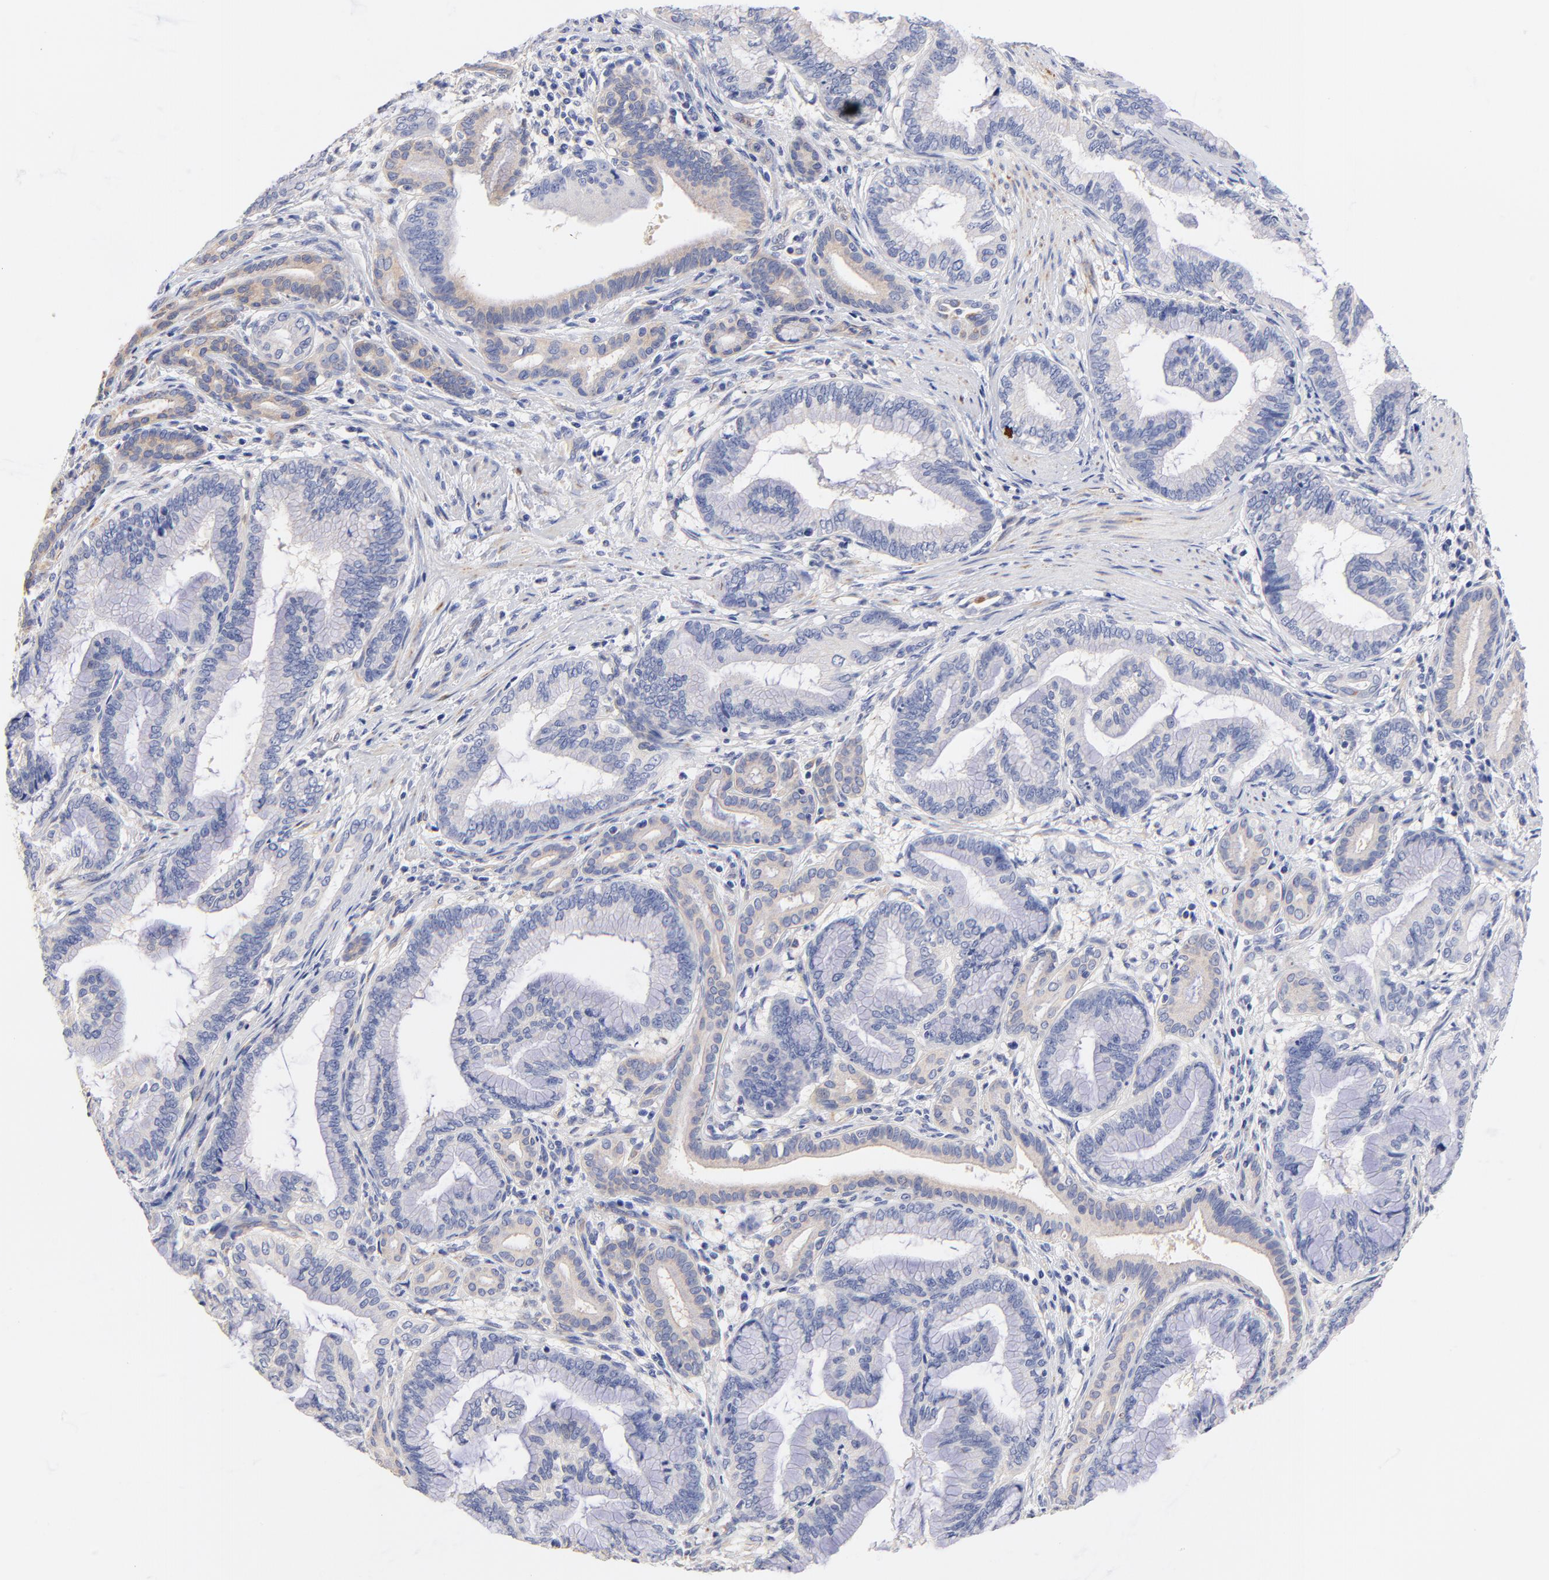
{"staining": {"intensity": "weak", "quantity": "25%-75%", "location": "cytoplasmic/membranous"}, "tissue": "pancreatic cancer", "cell_type": "Tumor cells", "image_type": "cancer", "snomed": [{"axis": "morphology", "description": "Adenocarcinoma, NOS"}, {"axis": "topography", "description": "Pancreas"}], "caption": "Approximately 25%-75% of tumor cells in pancreatic adenocarcinoma reveal weak cytoplasmic/membranous protein expression as visualized by brown immunohistochemical staining.", "gene": "HS3ST1", "patient": {"sex": "female", "age": 64}}